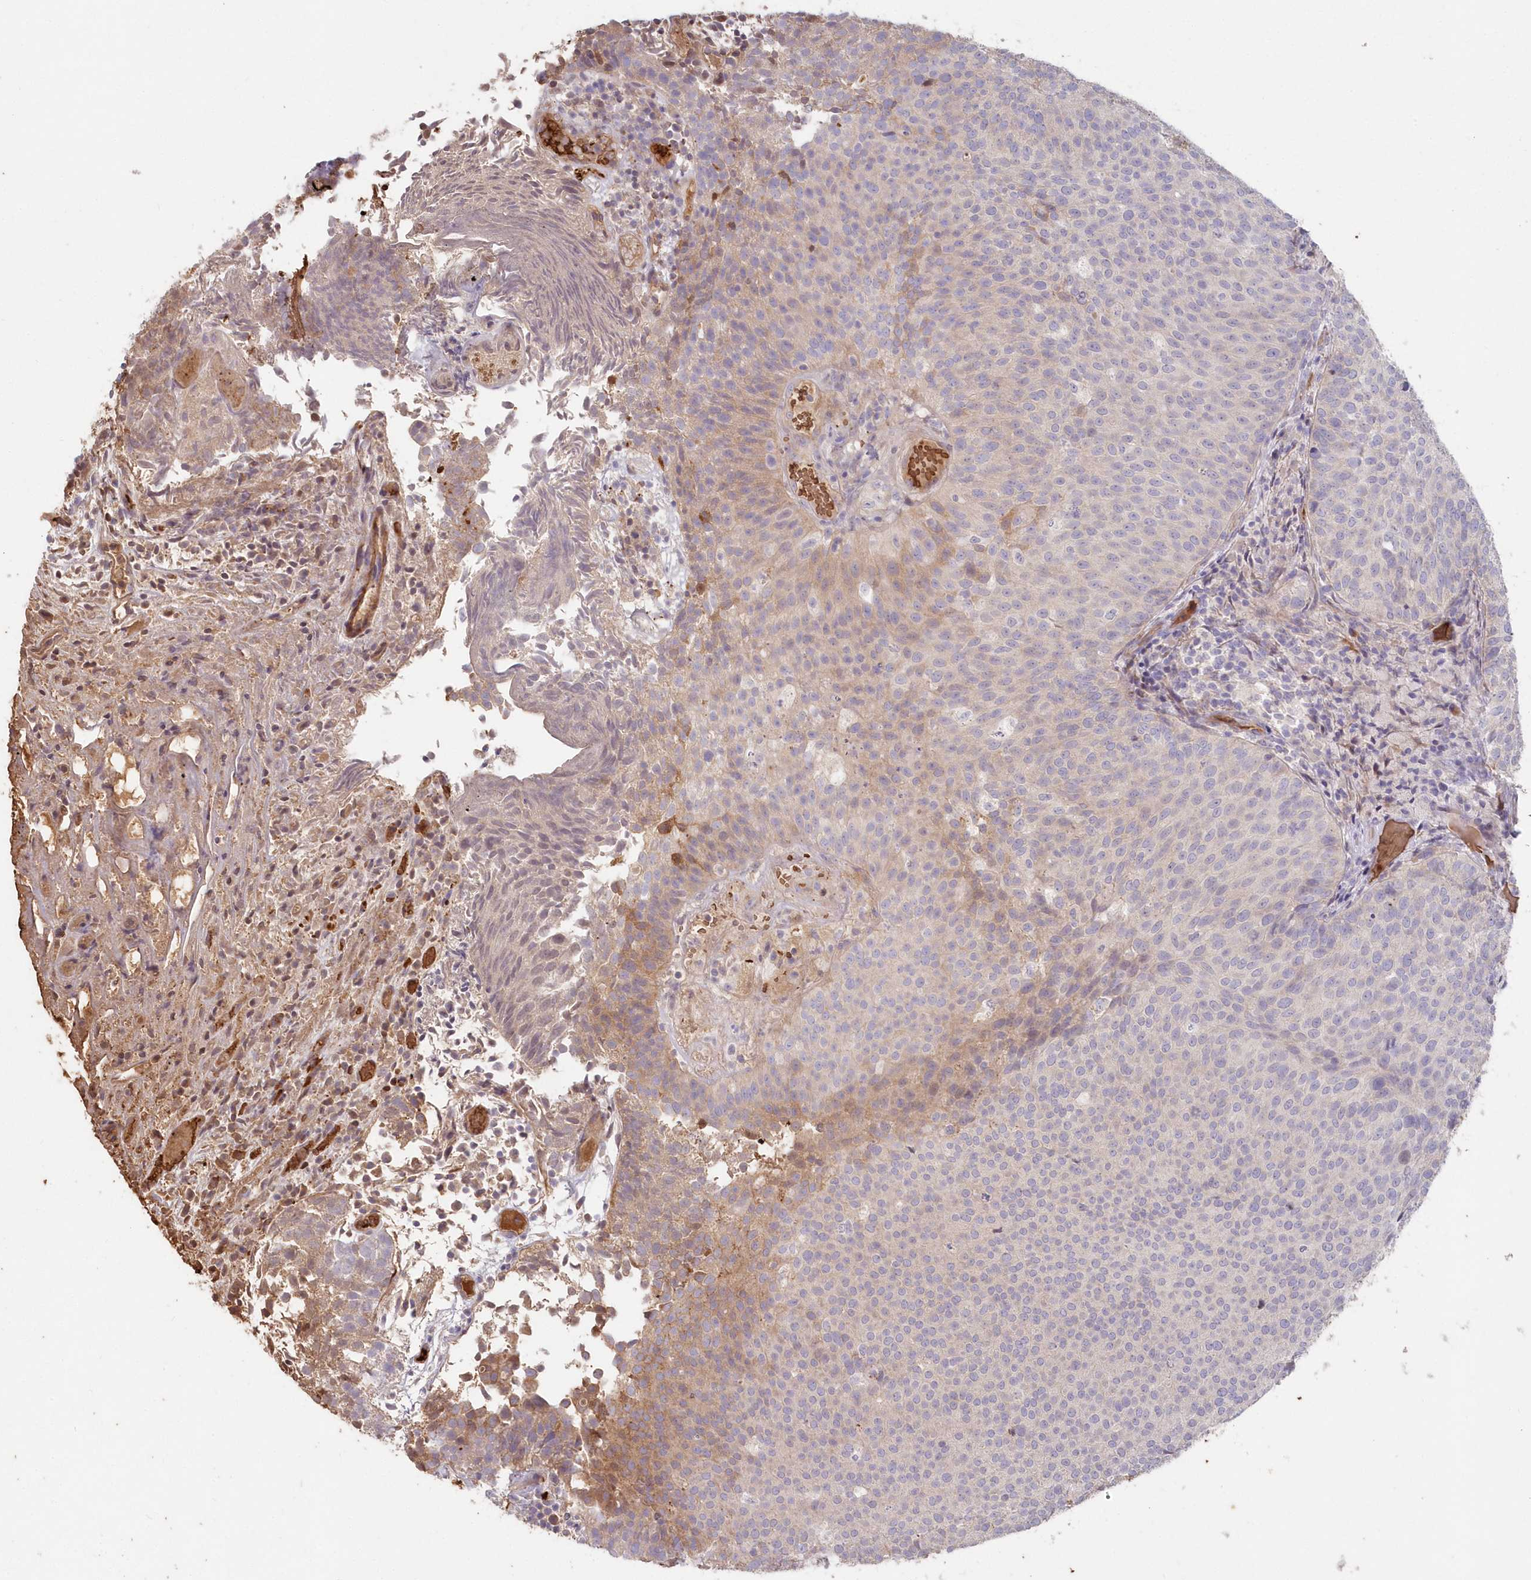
{"staining": {"intensity": "weak", "quantity": "<25%", "location": "cytoplasmic/membranous"}, "tissue": "urothelial cancer", "cell_type": "Tumor cells", "image_type": "cancer", "snomed": [{"axis": "morphology", "description": "Urothelial carcinoma, Low grade"}, {"axis": "topography", "description": "Urinary bladder"}], "caption": "Immunohistochemistry (IHC) histopathology image of low-grade urothelial carcinoma stained for a protein (brown), which reveals no expression in tumor cells.", "gene": "SERINC1", "patient": {"sex": "male", "age": 86}}